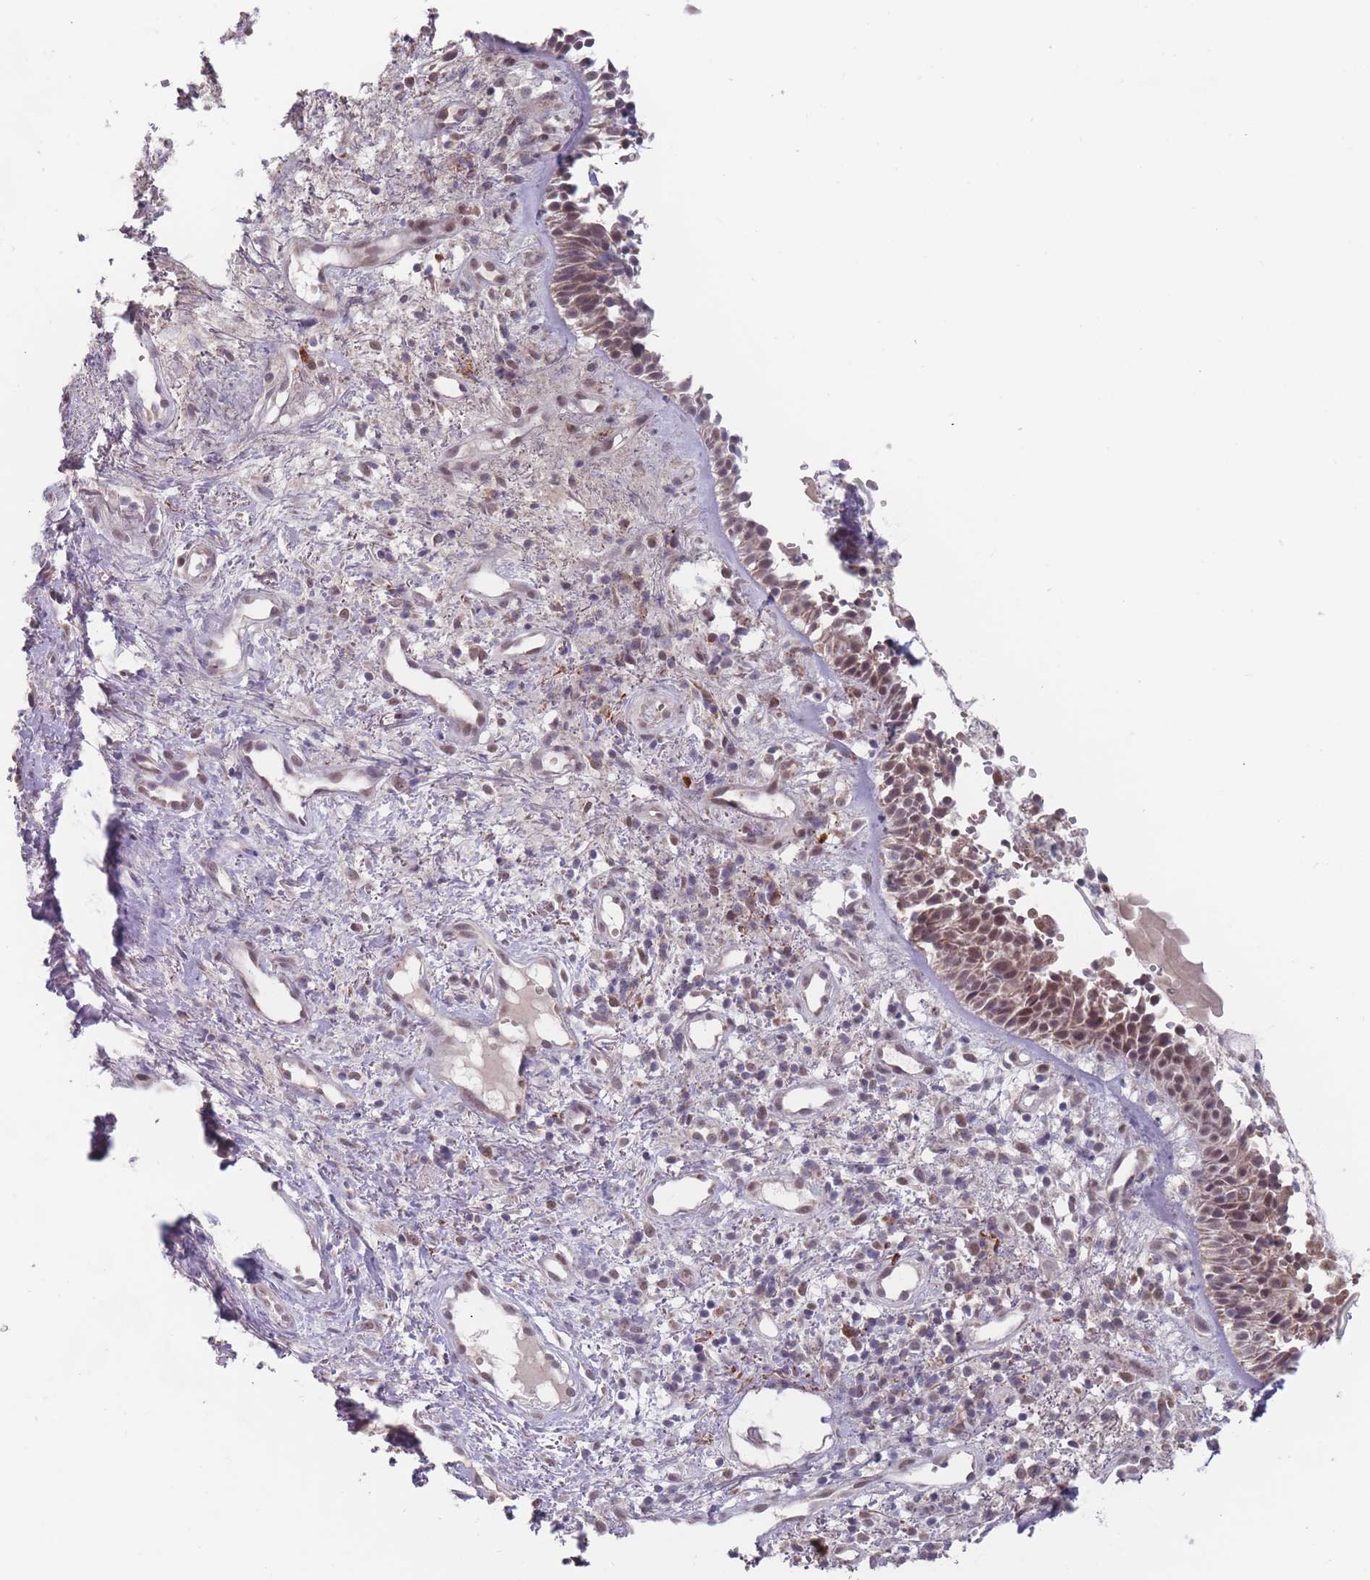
{"staining": {"intensity": "moderate", "quantity": "25%-75%", "location": "cytoplasmic/membranous,nuclear"}, "tissue": "nasopharynx", "cell_type": "Respiratory epithelial cells", "image_type": "normal", "snomed": [{"axis": "morphology", "description": "Normal tissue, NOS"}, {"axis": "topography", "description": "Cartilage tissue"}, {"axis": "topography", "description": "Nasopharynx"}, {"axis": "topography", "description": "Thyroid gland"}], "caption": "Immunohistochemical staining of normal human nasopharynx exhibits medium levels of moderate cytoplasmic/membranous,nuclear positivity in approximately 25%-75% of respiratory epithelial cells.", "gene": "PEX7", "patient": {"sex": "male", "age": 63}}